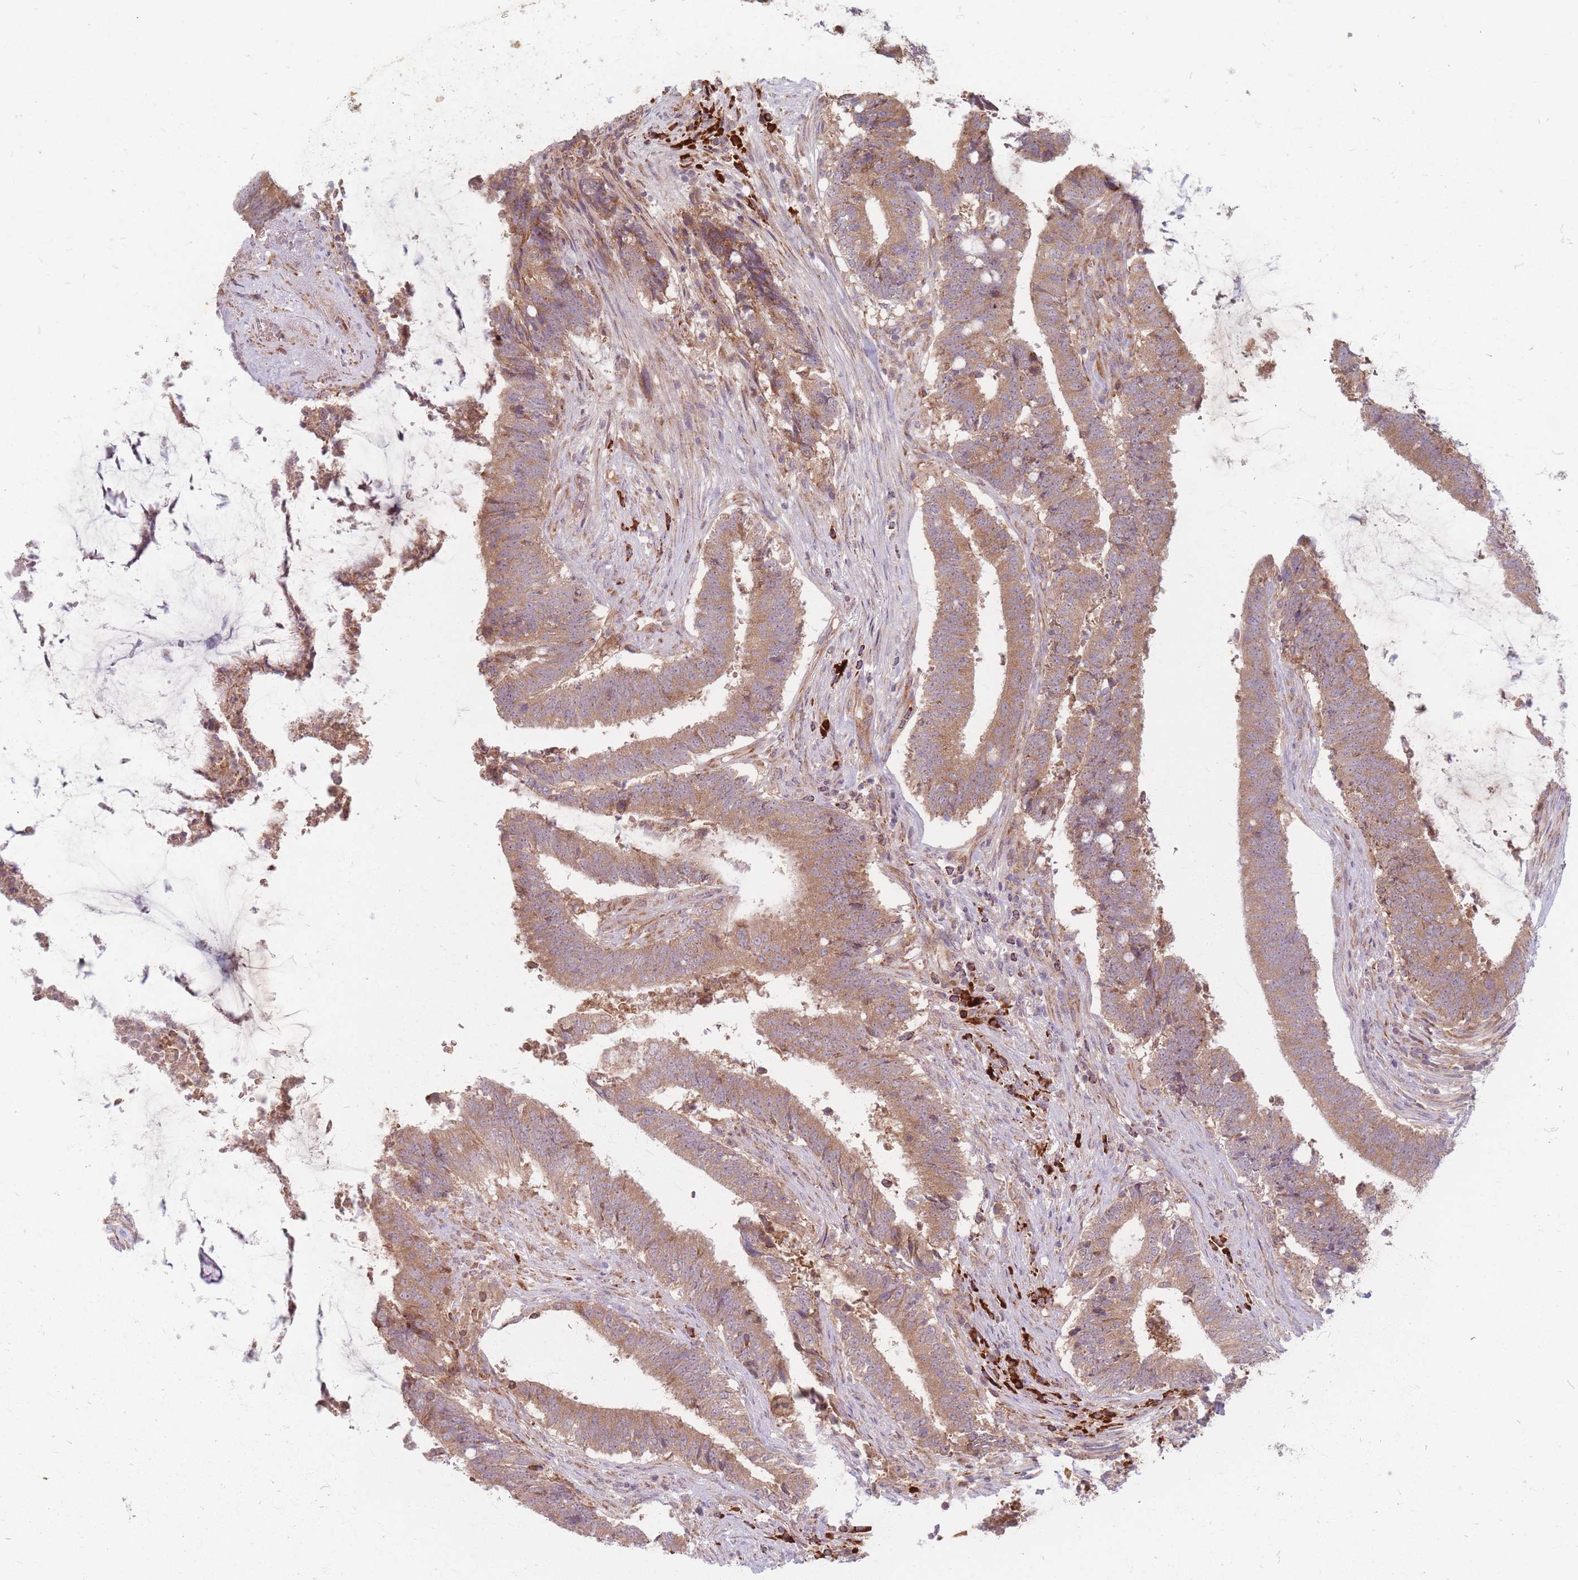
{"staining": {"intensity": "moderate", "quantity": ">75%", "location": "cytoplasmic/membranous"}, "tissue": "colorectal cancer", "cell_type": "Tumor cells", "image_type": "cancer", "snomed": [{"axis": "morphology", "description": "Adenocarcinoma, NOS"}, {"axis": "topography", "description": "Colon"}], "caption": "The histopathology image demonstrates staining of adenocarcinoma (colorectal), revealing moderate cytoplasmic/membranous protein positivity (brown color) within tumor cells. (DAB IHC with brightfield microscopy, high magnification).", "gene": "SMIM14", "patient": {"sex": "female", "age": 43}}